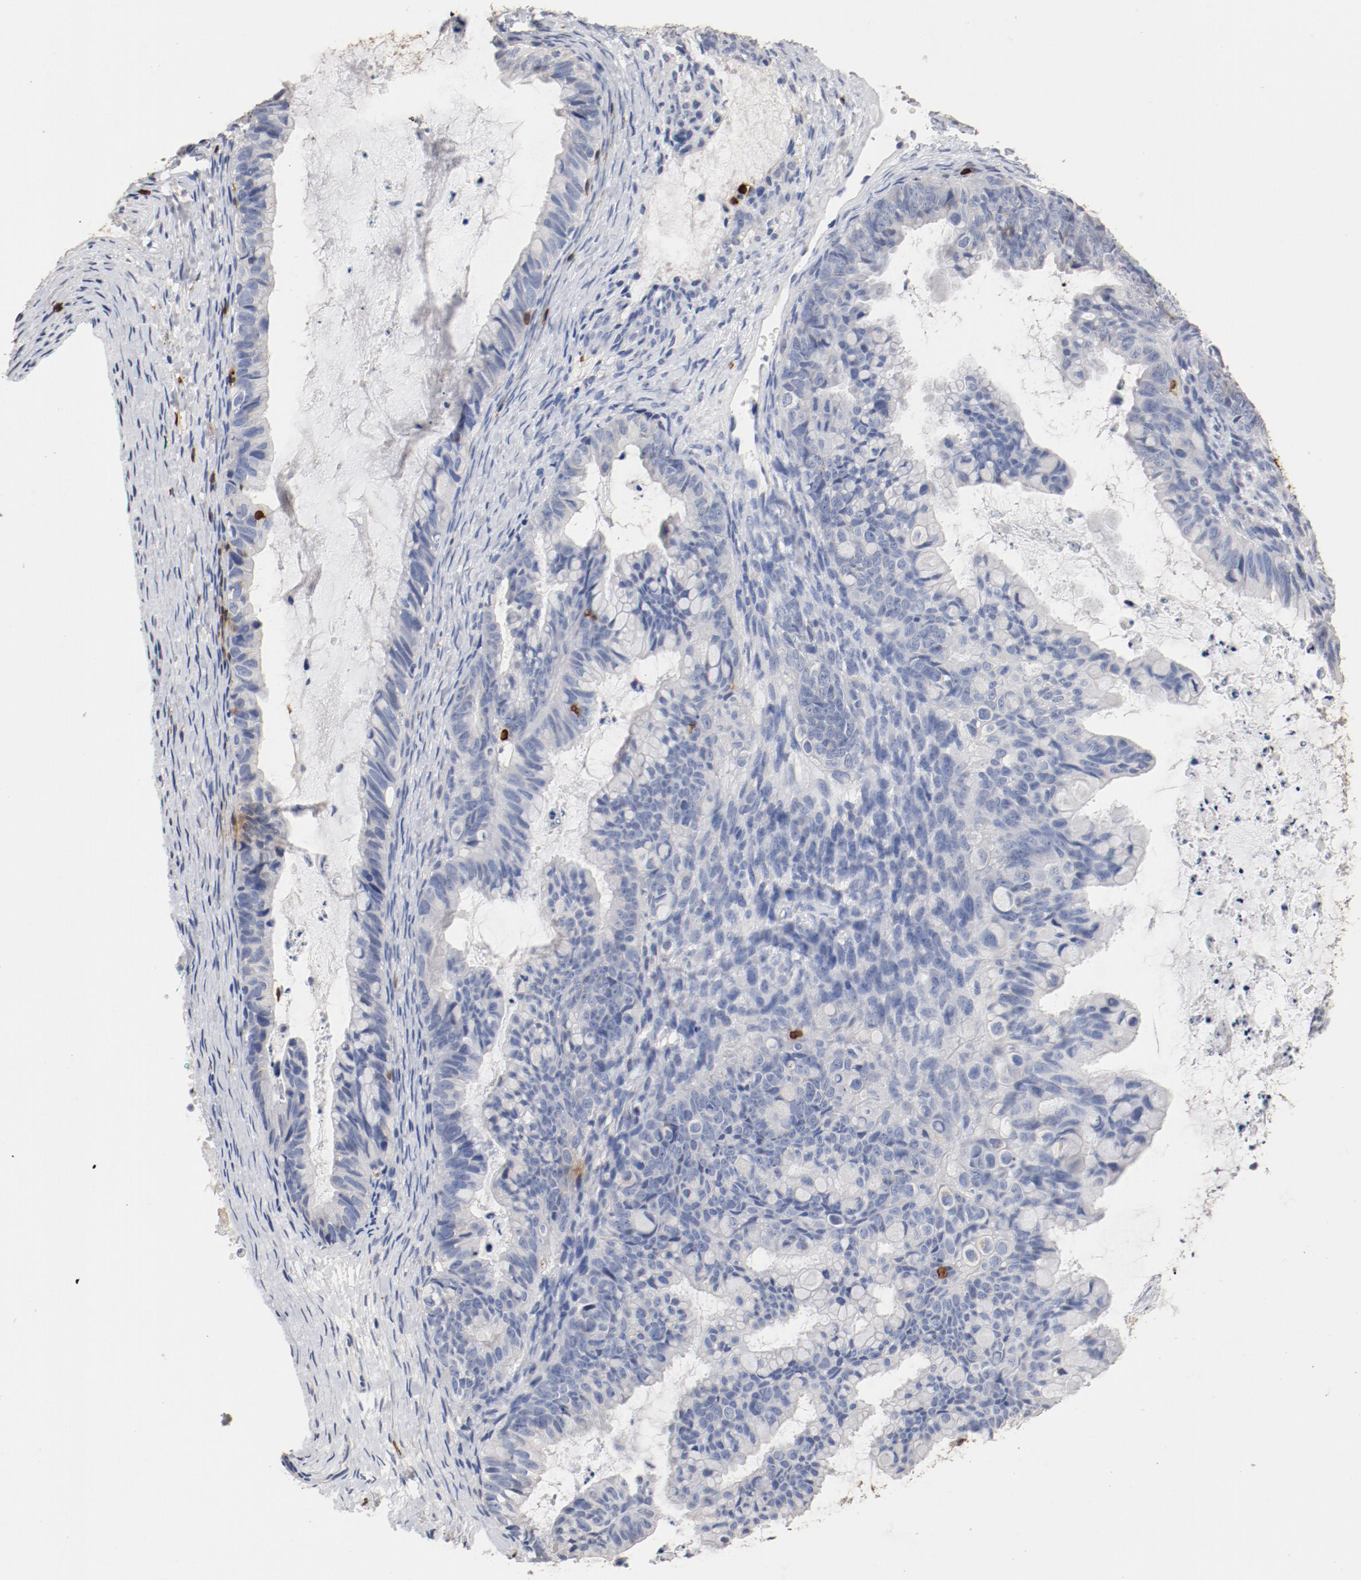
{"staining": {"intensity": "negative", "quantity": "none", "location": "none"}, "tissue": "ovarian cancer", "cell_type": "Tumor cells", "image_type": "cancer", "snomed": [{"axis": "morphology", "description": "Cystadenocarcinoma, mucinous, NOS"}, {"axis": "topography", "description": "Ovary"}], "caption": "Mucinous cystadenocarcinoma (ovarian) was stained to show a protein in brown. There is no significant staining in tumor cells.", "gene": "CD247", "patient": {"sex": "female", "age": 36}}